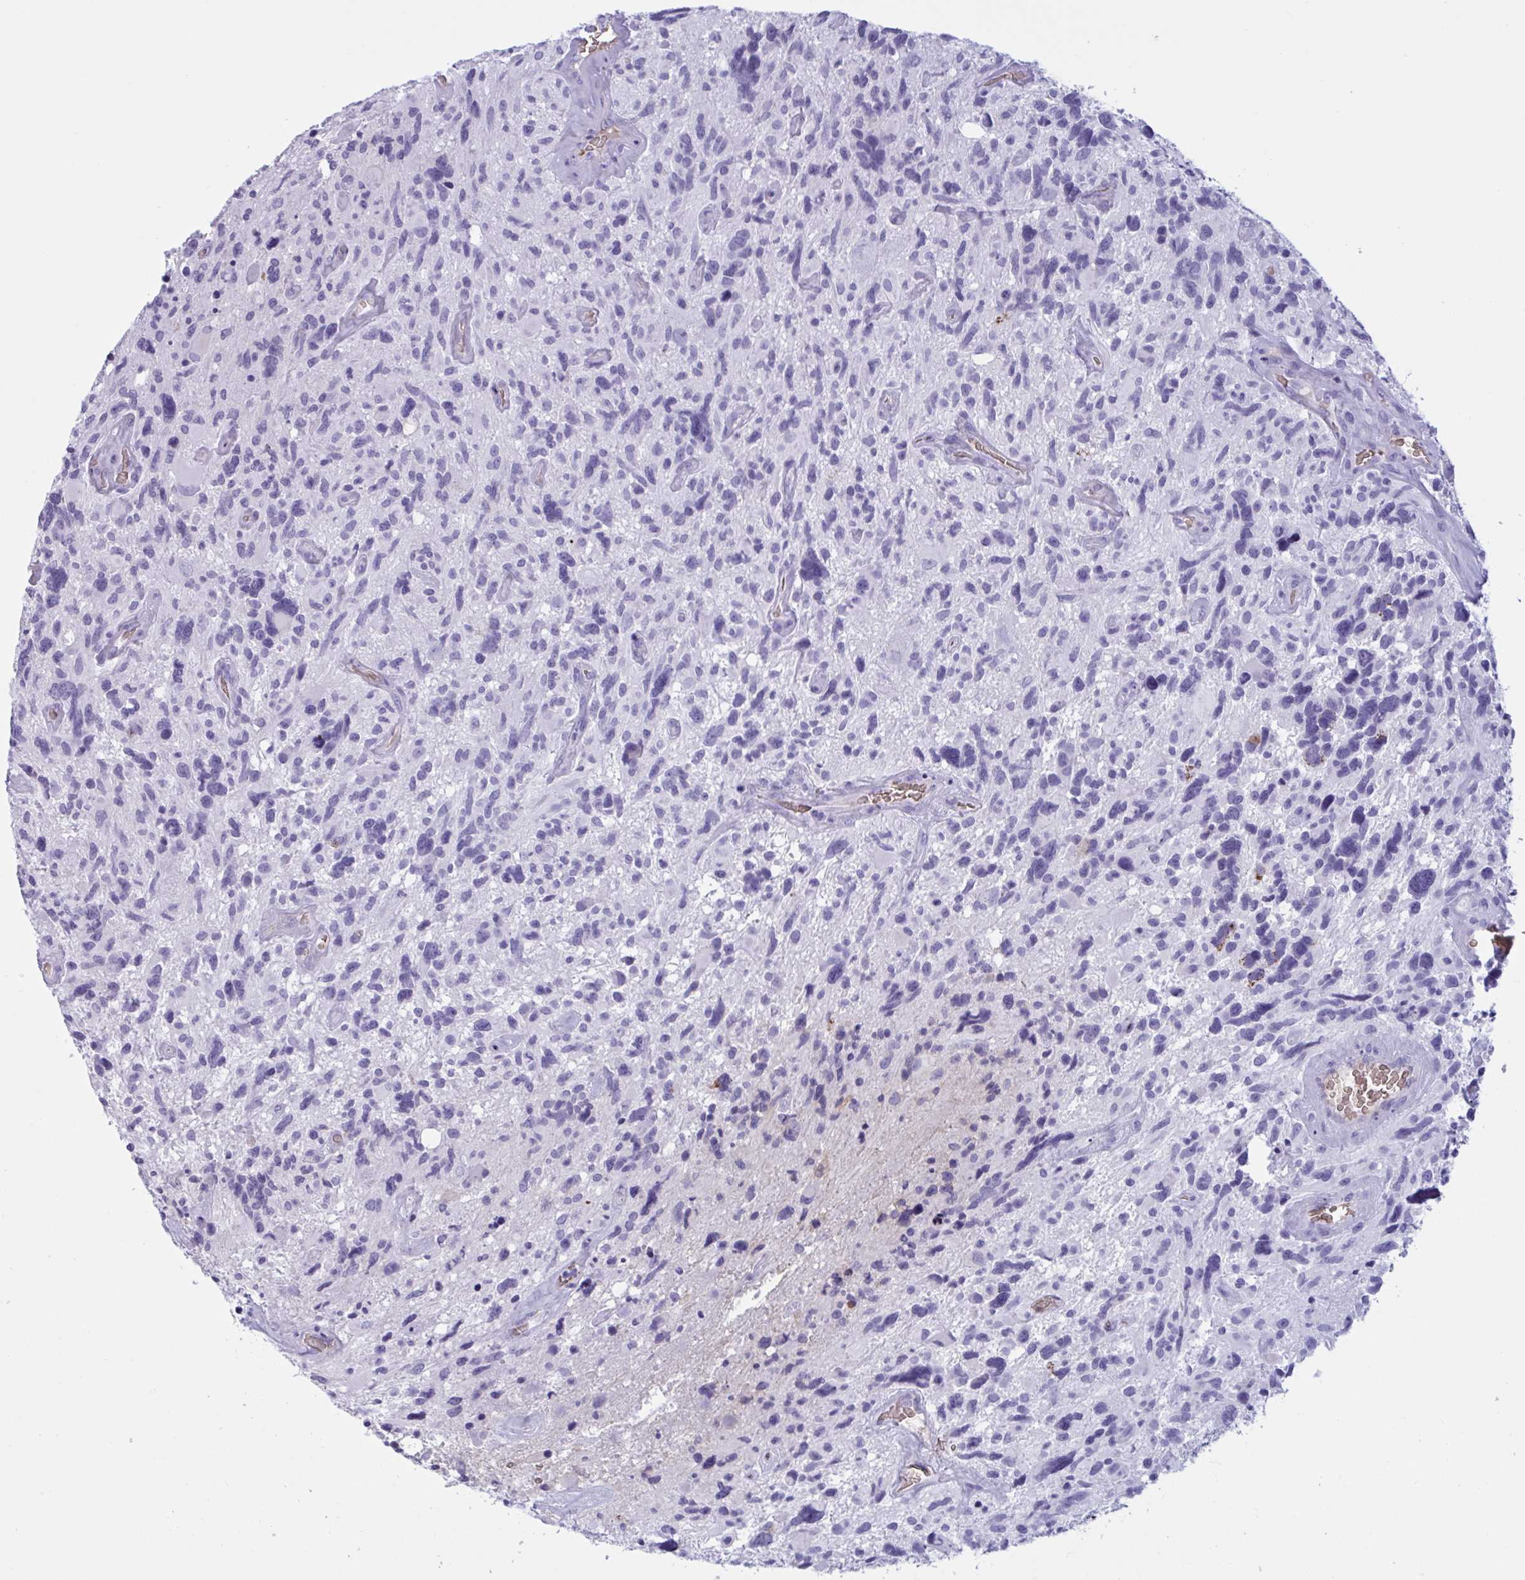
{"staining": {"intensity": "negative", "quantity": "none", "location": "none"}, "tissue": "glioma", "cell_type": "Tumor cells", "image_type": "cancer", "snomed": [{"axis": "morphology", "description": "Glioma, malignant, High grade"}, {"axis": "topography", "description": "Brain"}], "caption": "Tumor cells are negative for protein expression in human malignant glioma (high-grade).", "gene": "SLC2A1", "patient": {"sex": "male", "age": 49}}